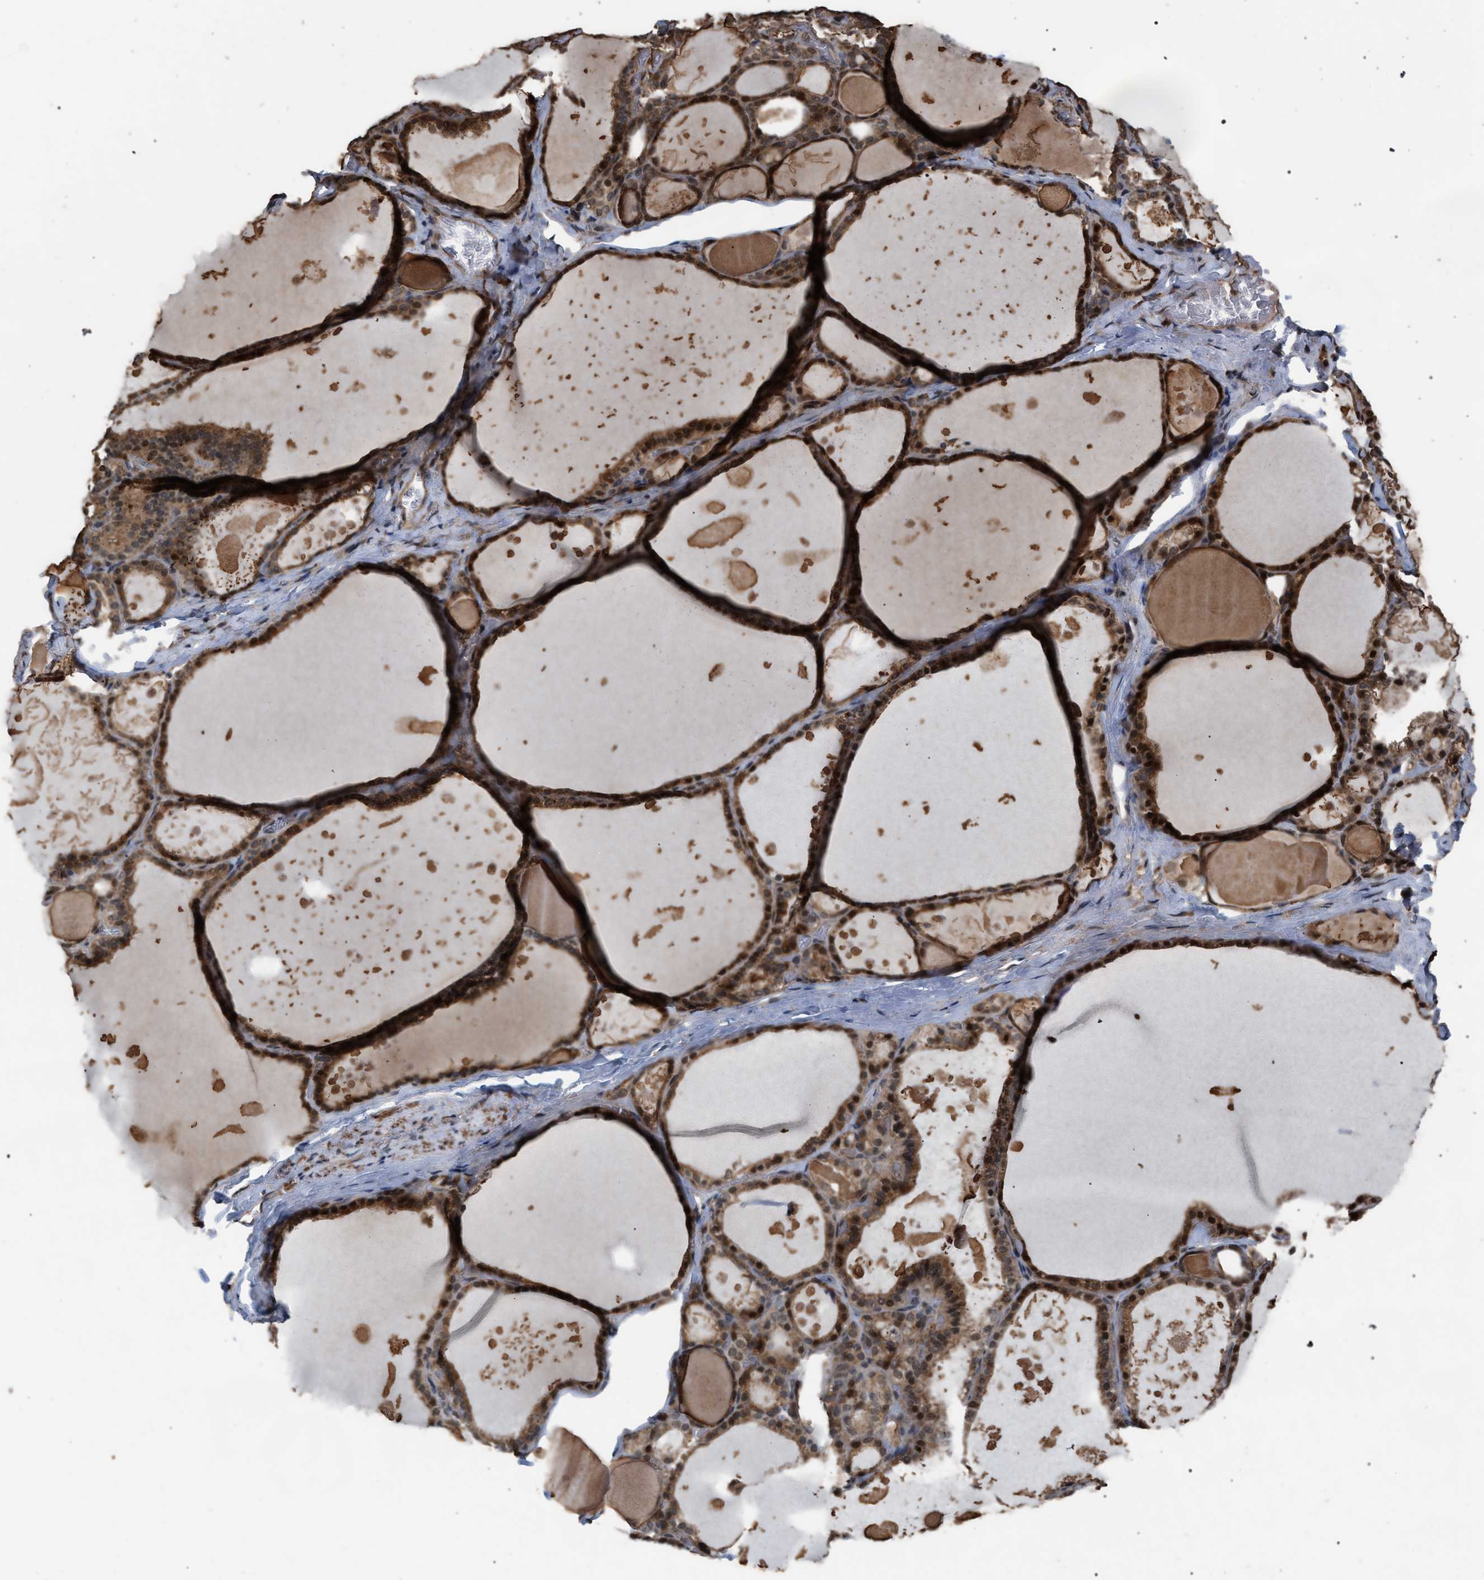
{"staining": {"intensity": "strong", "quantity": ">75%", "location": "cytoplasmic/membranous,nuclear"}, "tissue": "thyroid gland", "cell_type": "Glandular cells", "image_type": "normal", "snomed": [{"axis": "morphology", "description": "Normal tissue, NOS"}, {"axis": "topography", "description": "Thyroid gland"}], "caption": "Protein analysis of benign thyroid gland exhibits strong cytoplasmic/membranous,nuclear staining in approximately >75% of glandular cells.", "gene": "NAA35", "patient": {"sex": "male", "age": 56}}